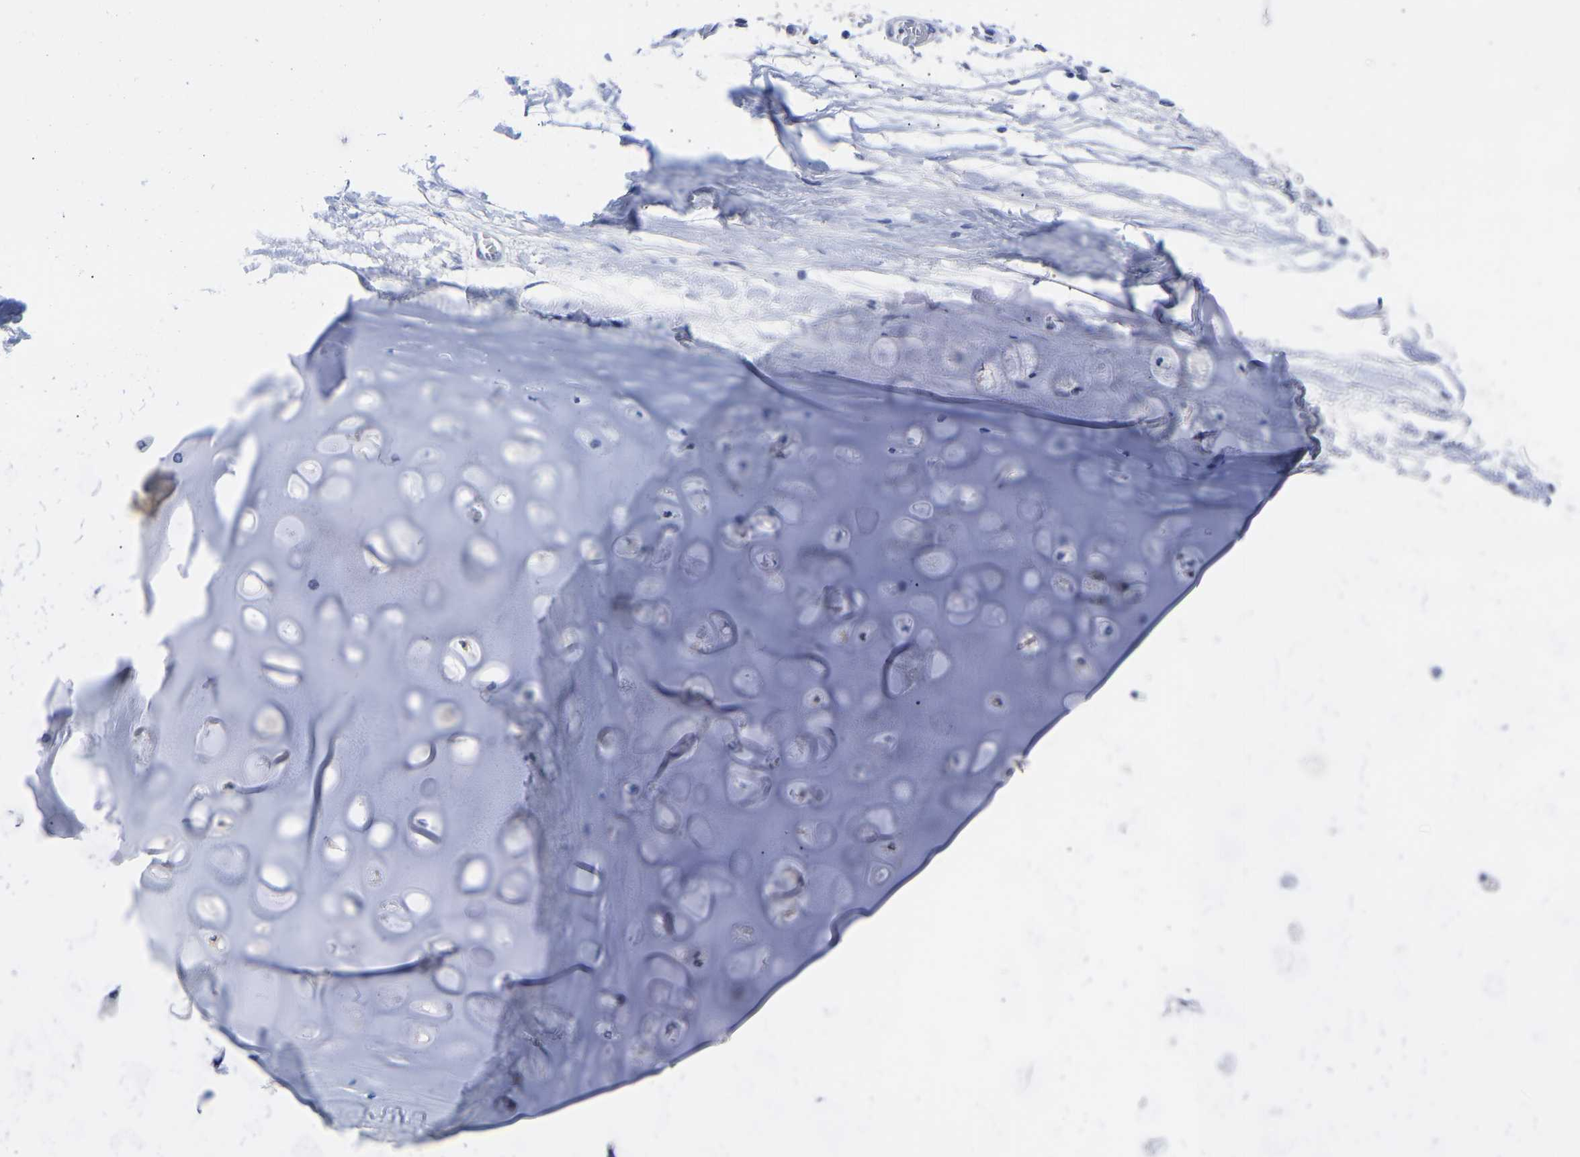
{"staining": {"intensity": "negative", "quantity": "none", "location": "none"}, "tissue": "adipose tissue", "cell_type": "Adipocytes", "image_type": "normal", "snomed": [{"axis": "morphology", "description": "Normal tissue, NOS"}, {"axis": "topography", "description": "Cartilage tissue"}, {"axis": "topography", "description": "Lung"}], "caption": "Immunohistochemical staining of normal adipose tissue shows no significant positivity in adipocytes. (DAB immunohistochemistry, high magnification).", "gene": "GPA33", "patient": {"sex": "female", "age": 77}}